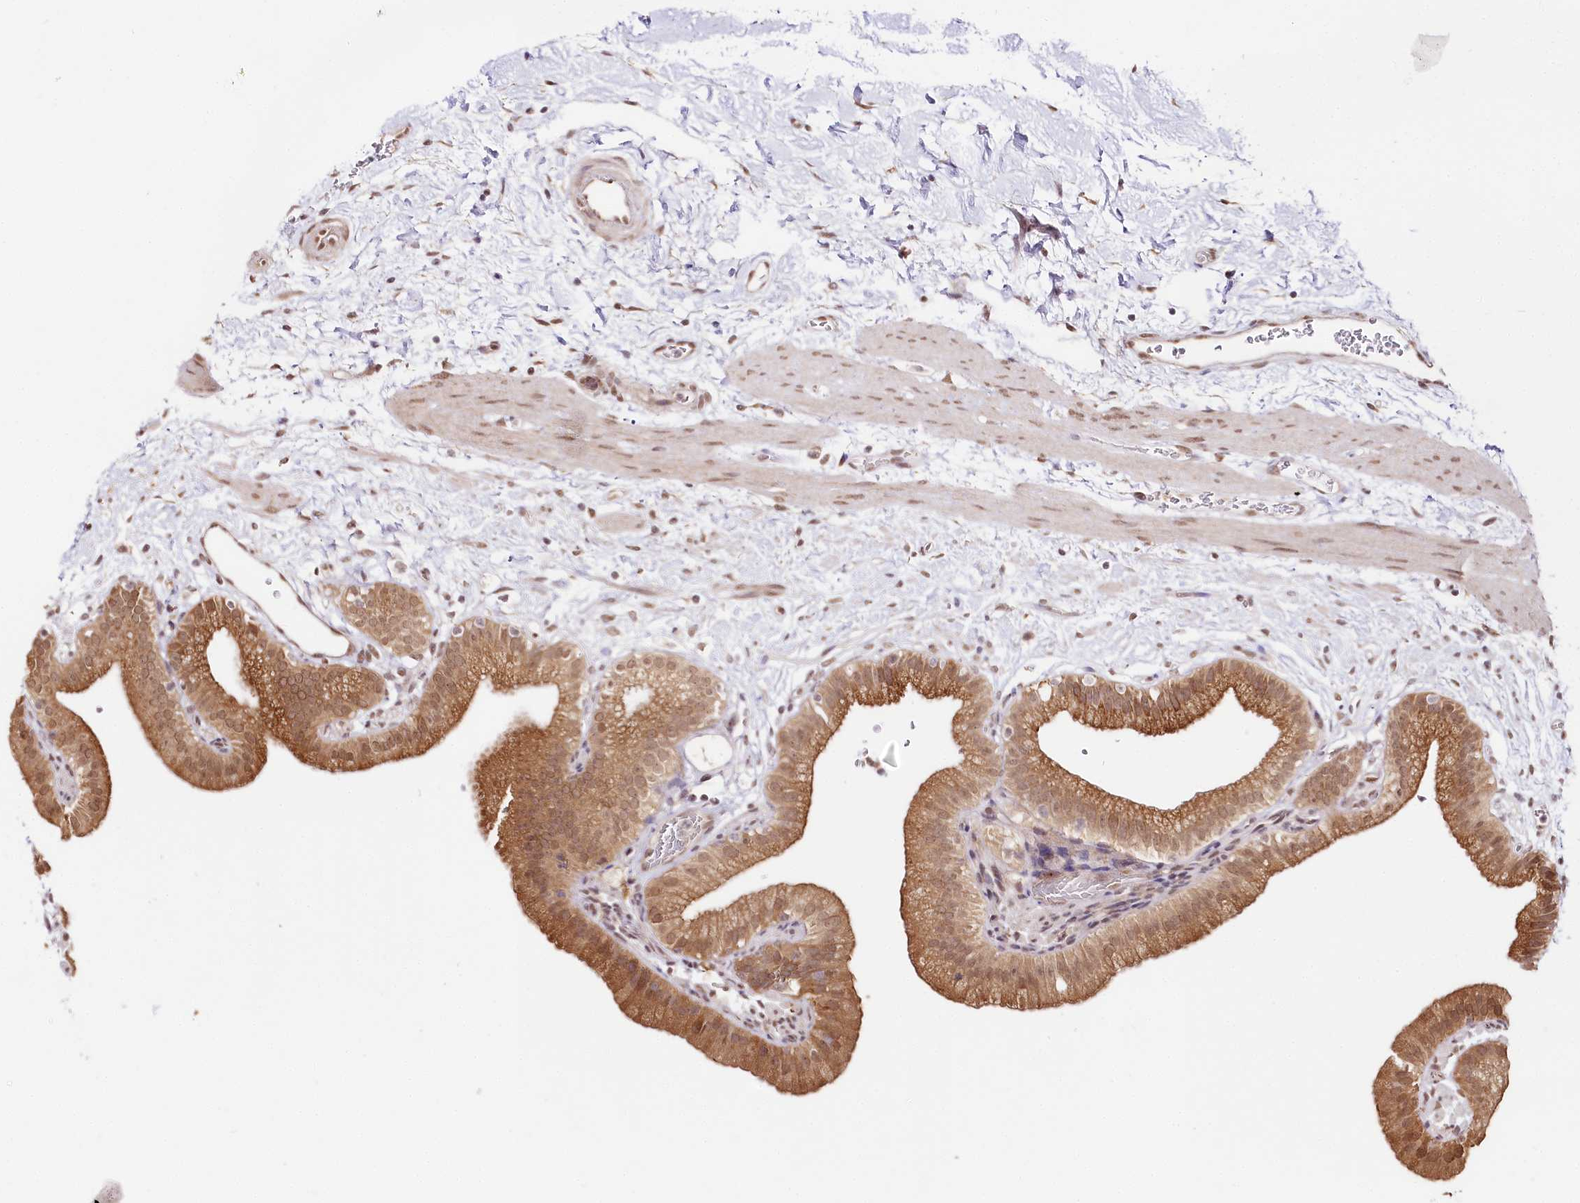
{"staining": {"intensity": "strong", "quantity": ">75%", "location": "cytoplasmic/membranous,nuclear"}, "tissue": "gallbladder", "cell_type": "Glandular cells", "image_type": "normal", "snomed": [{"axis": "morphology", "description": "Normal tissue, NOS"}, {"axis": "topography", "description": "Gallbladder"}], "caption": "Gallbladder stained for a protein (brown) exhibits strong cytoplasmic/membranous,nuclear positive expression in about >75% of glandular cells.", "gene": "CNPY2", "patient": {"sex": "male", "age": 55}}